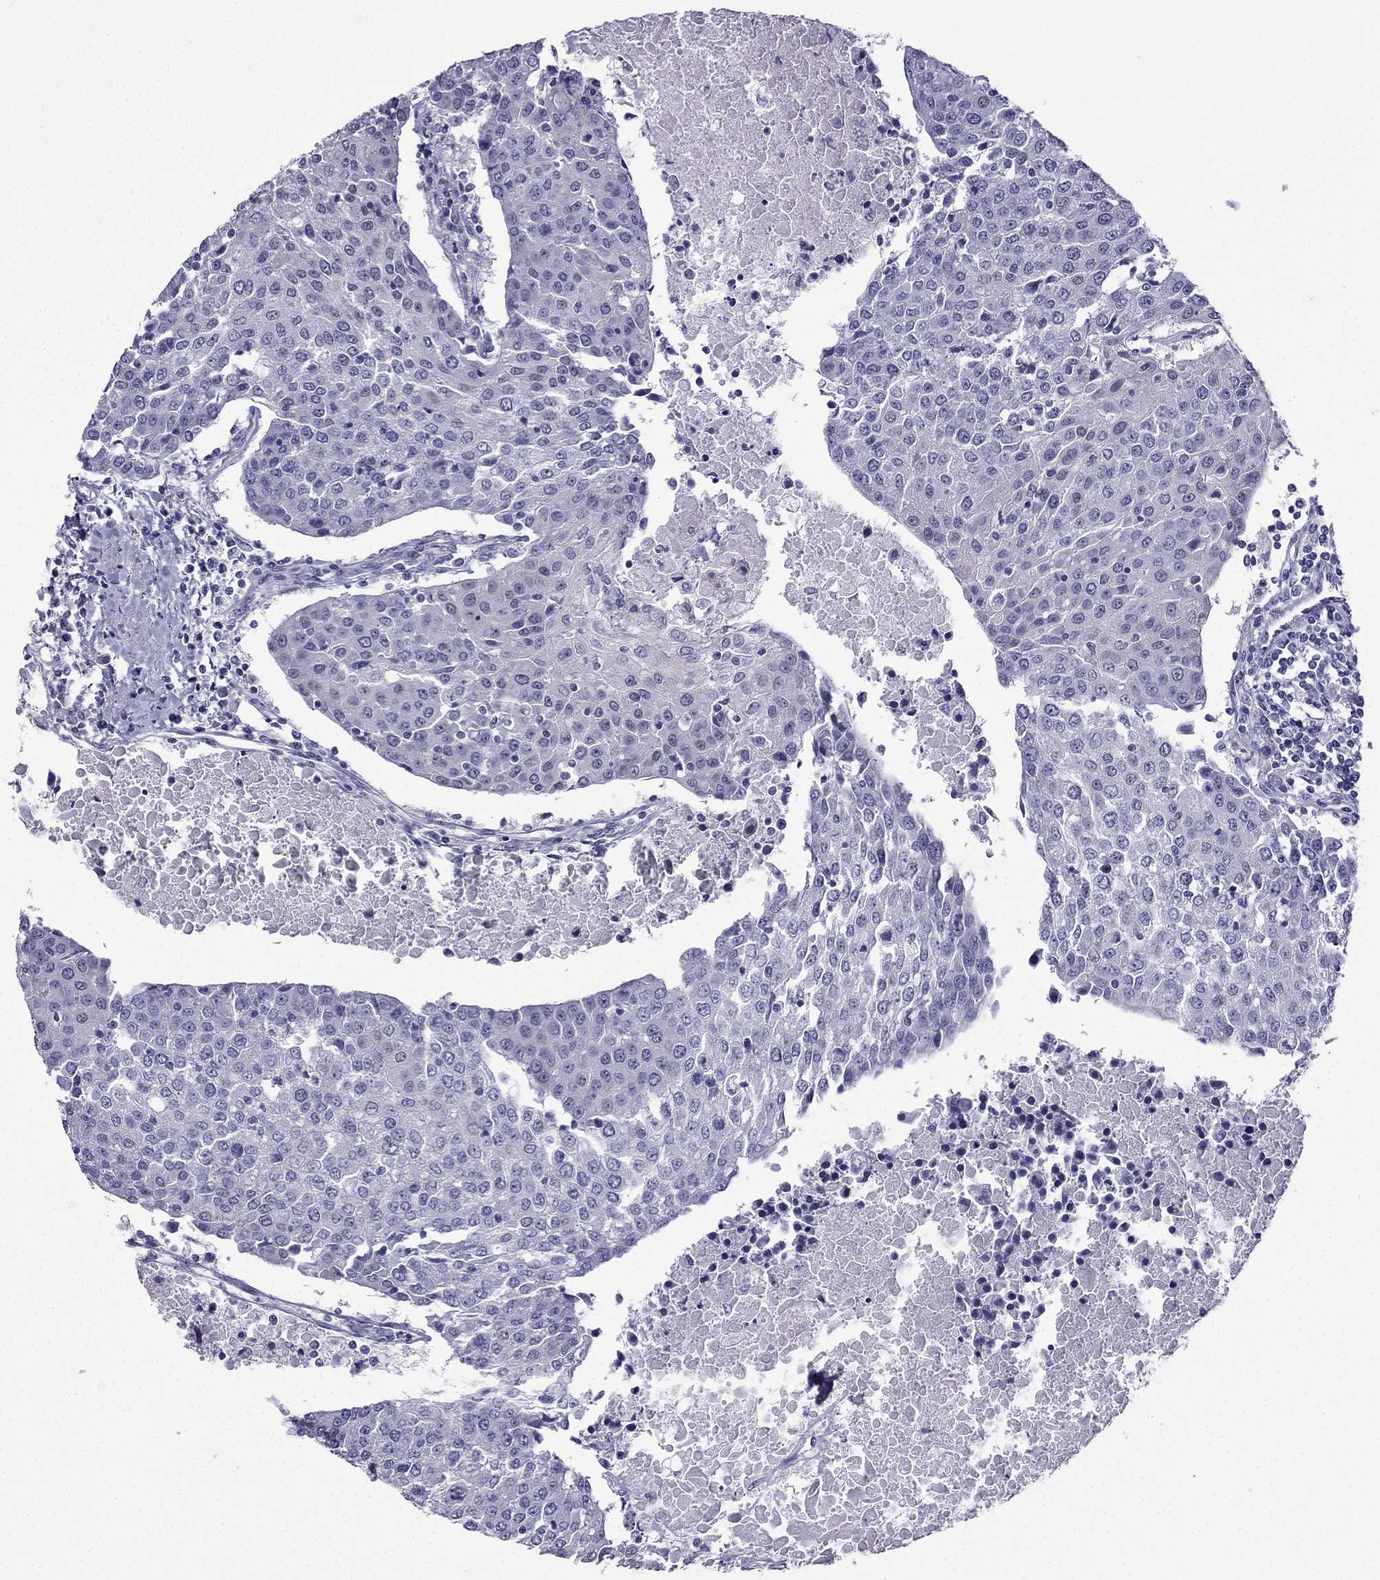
{"staining": {"intensity": "negative", "quantity": "none", "location": "none"}, "tissue": "urothelial cancer", "cell_type": "Tumor cells", "image_type": "cancer", "snomed": [{"axis": "morphology", "description": "Urothelial carcinoma, High grade"}, {"axis": "topography", "description": "Urinary bladder"}], "caption": "Protein analysis of urothelial carcinoma (high-grade) displays no significant expression in tumor cells. Nuclei are stained in blue.", "gene": "POM121L12", "patient": {"sex": "female", "age": 85}}